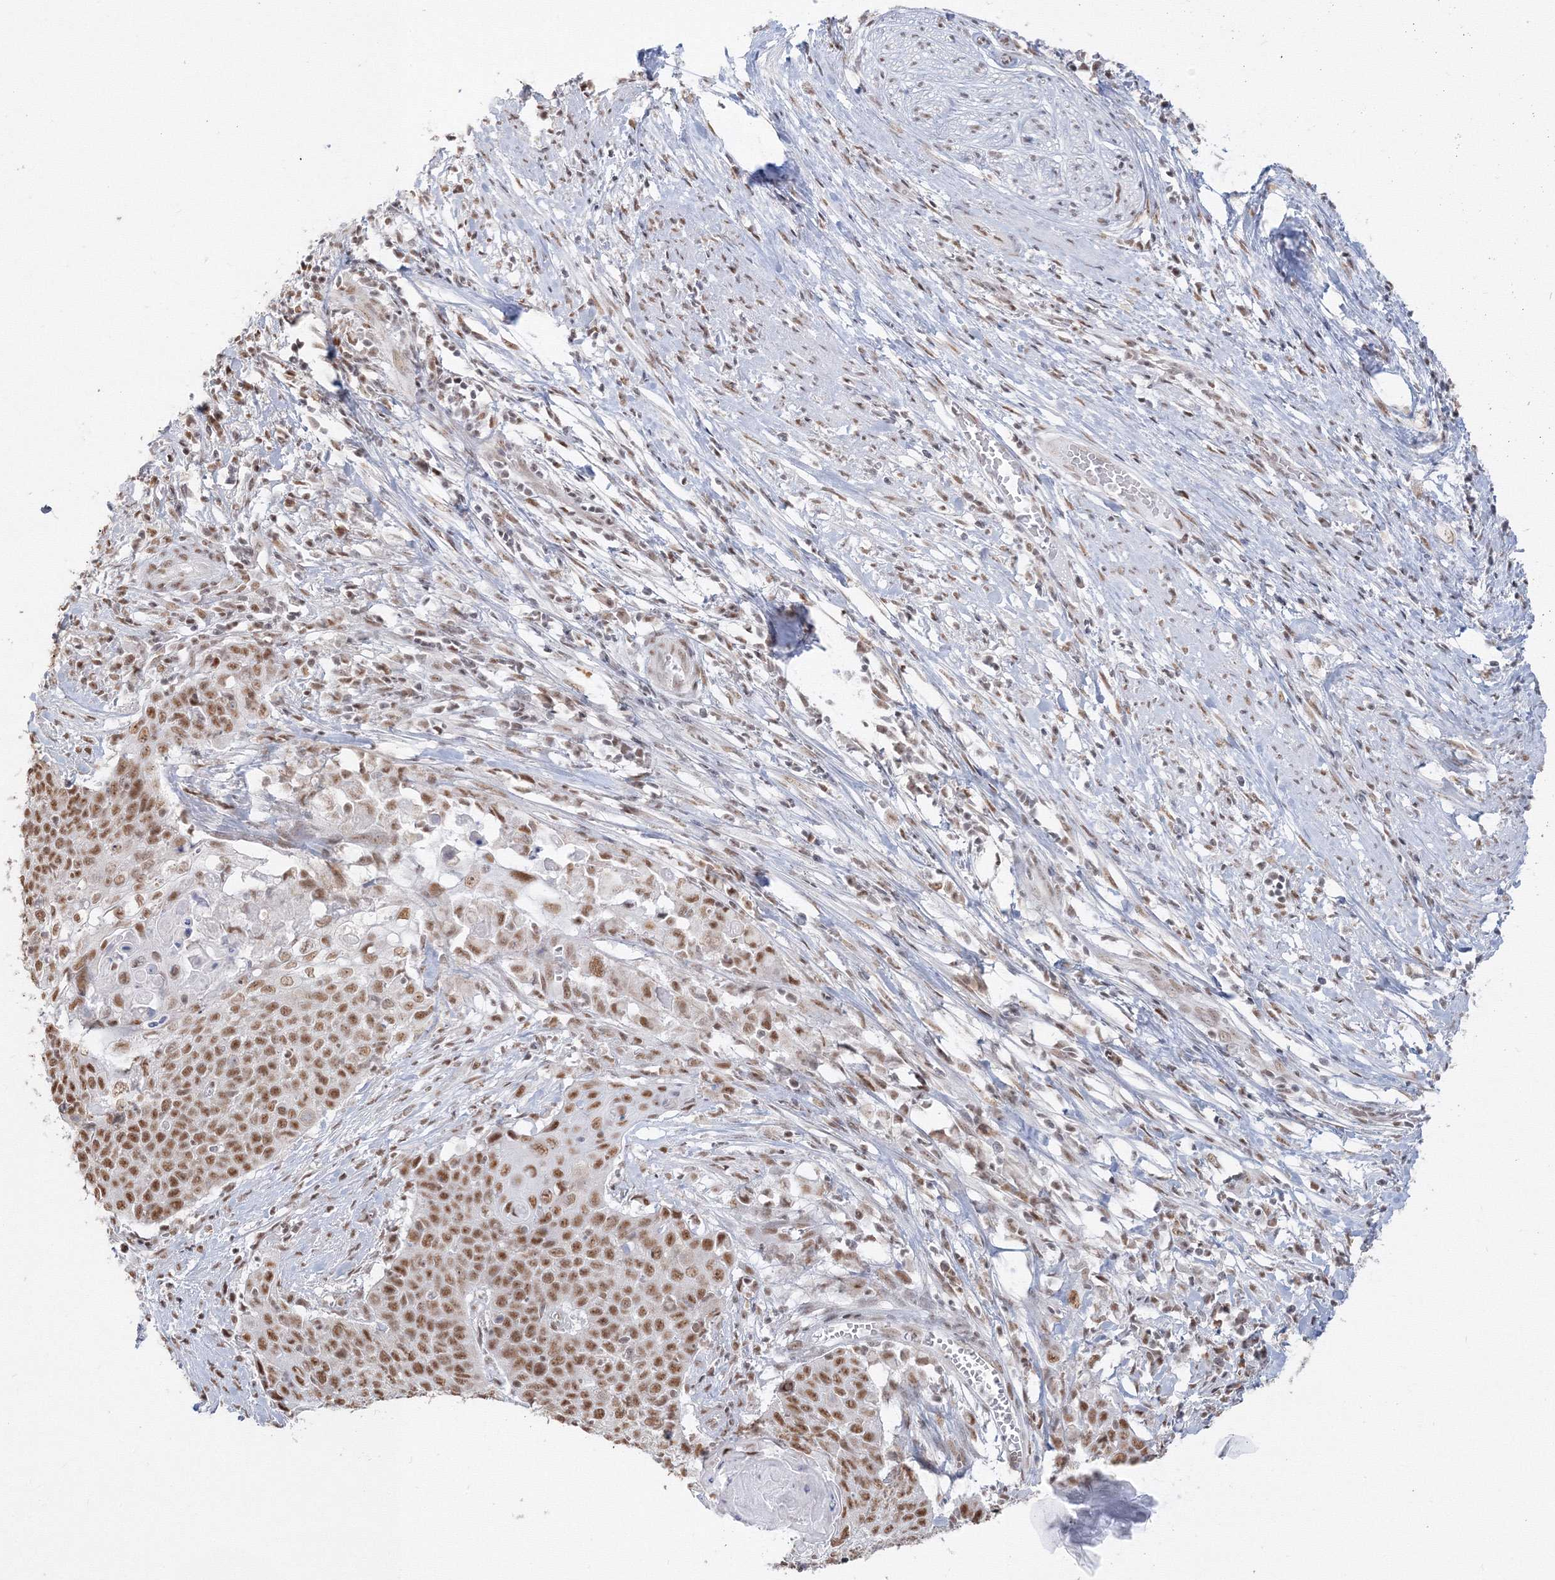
{"staining": {"intensity": "moderate", "quantity": ">75%", "location": "nuclear"}, "tissue": "cervical cancer", "cell_type": "Tumor cells", "image_type": "cancer", "snomed": [{"axis": "morphology", "description": "Squamous cell carcinoma, NOS"}, {"axis": "topography", "description": "Cervix"}], "caption": "Immunohistochemical staining of cervical cancer demonstrates medium levels of moderate nuclear protein staining in about >75% of tumor cells.", "gene": "PPP4R2", "patient": {"sex": "female", "age": 39}}